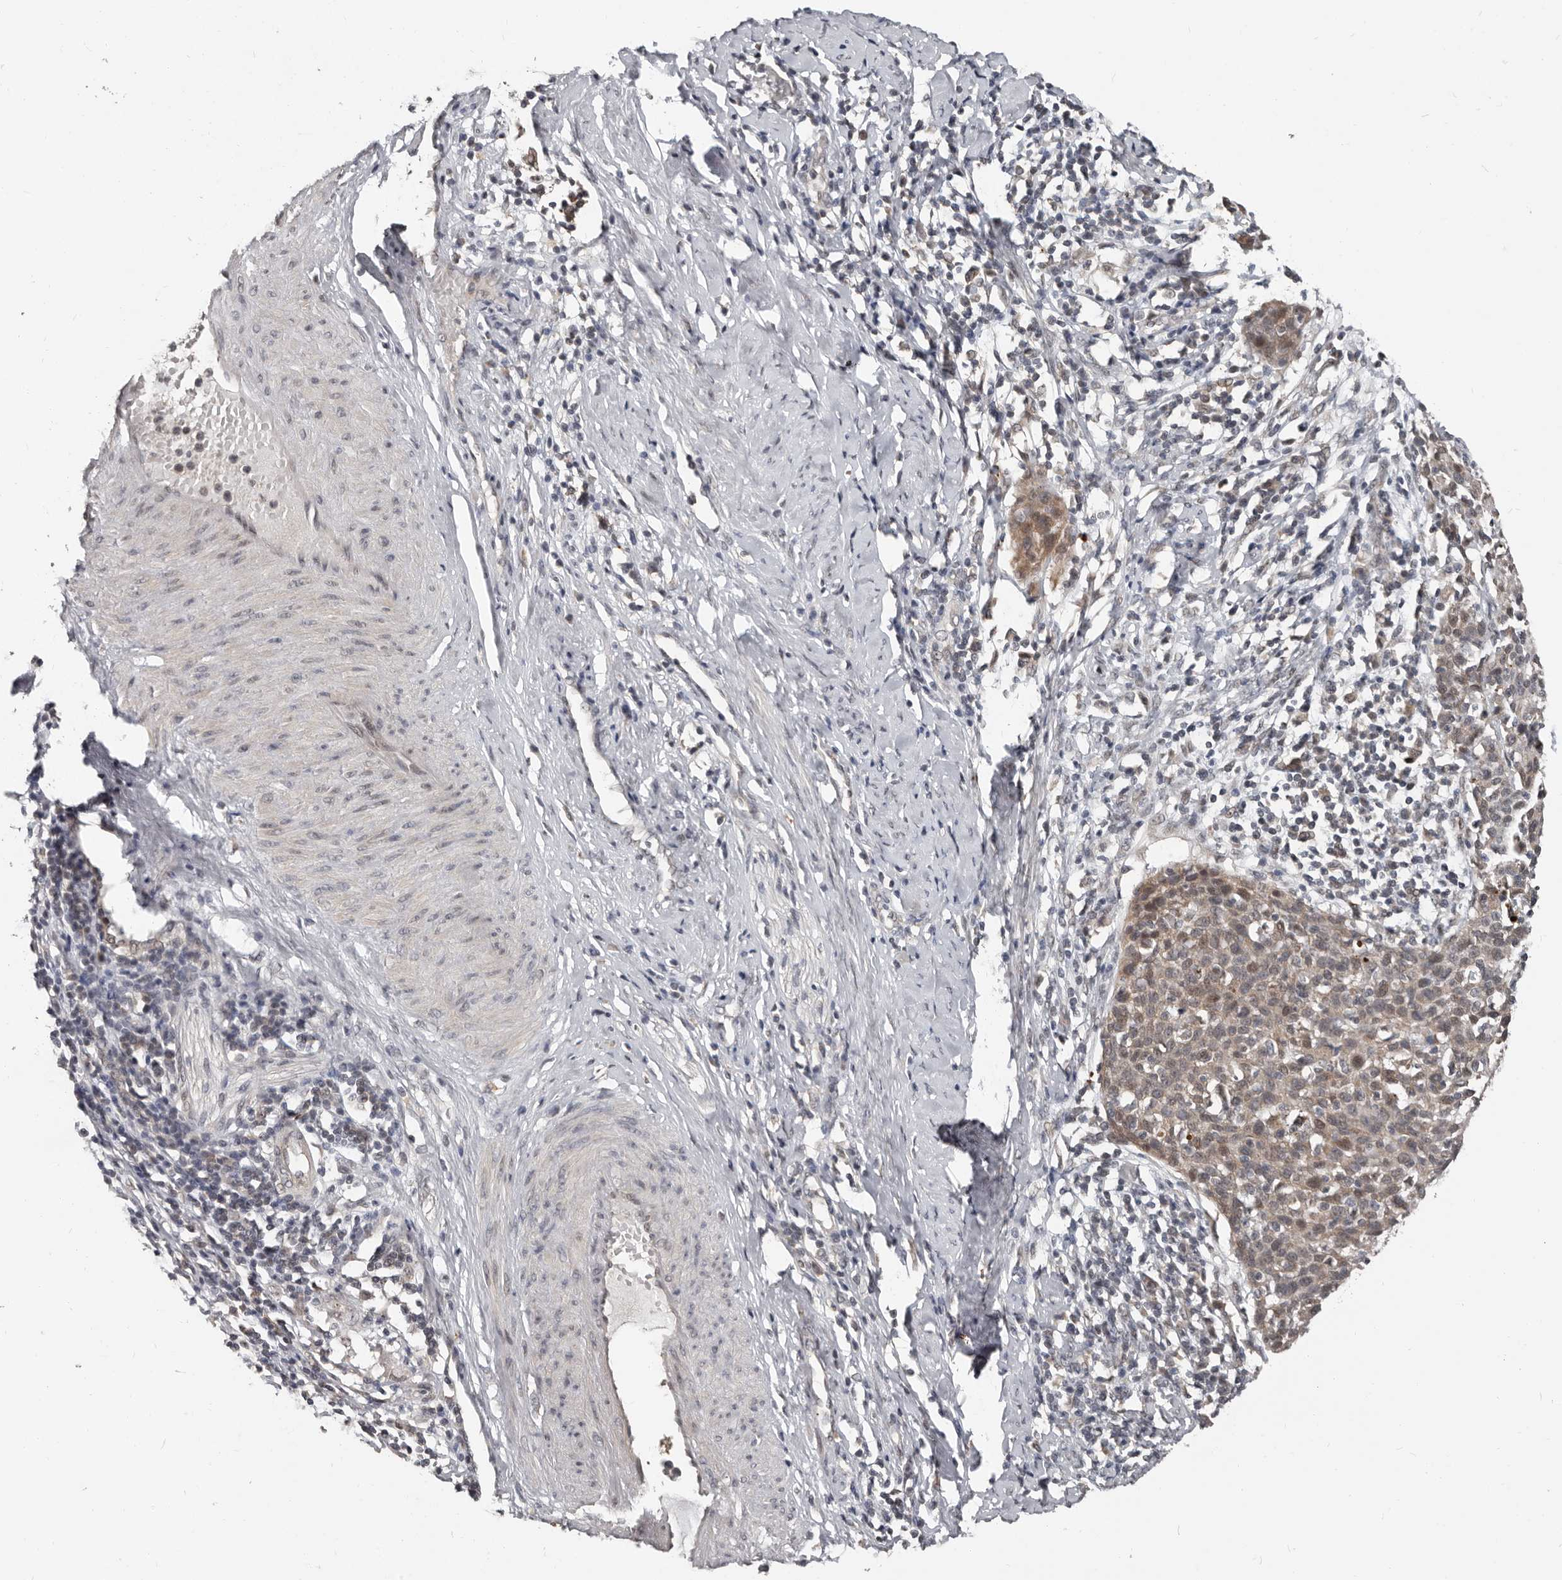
{"staining": {"intensity": "weak", "quantity": ">75%", "location": "cytoplasmic/membranous,nuclear"}, "tissue": "cervical cancer", "cell_type": "Tumor cells", "image_type": "cancer", "snomed": [{"axis": "morphology", "description": "Squamous cell carcinoma, NOS"}, {"axis": "topography", "description": "Cervix"}], "caption": "This image displays cervical squamous cell carcinoma stained with IHC to label a protein in brown. The cytoplasmic/membranous and nuclear of tumor cells show weak positivity for the protein. Nuclei are counter-stained blue.", "gene": "APOL6", "patient": {"sex": "female", "age": 38}}